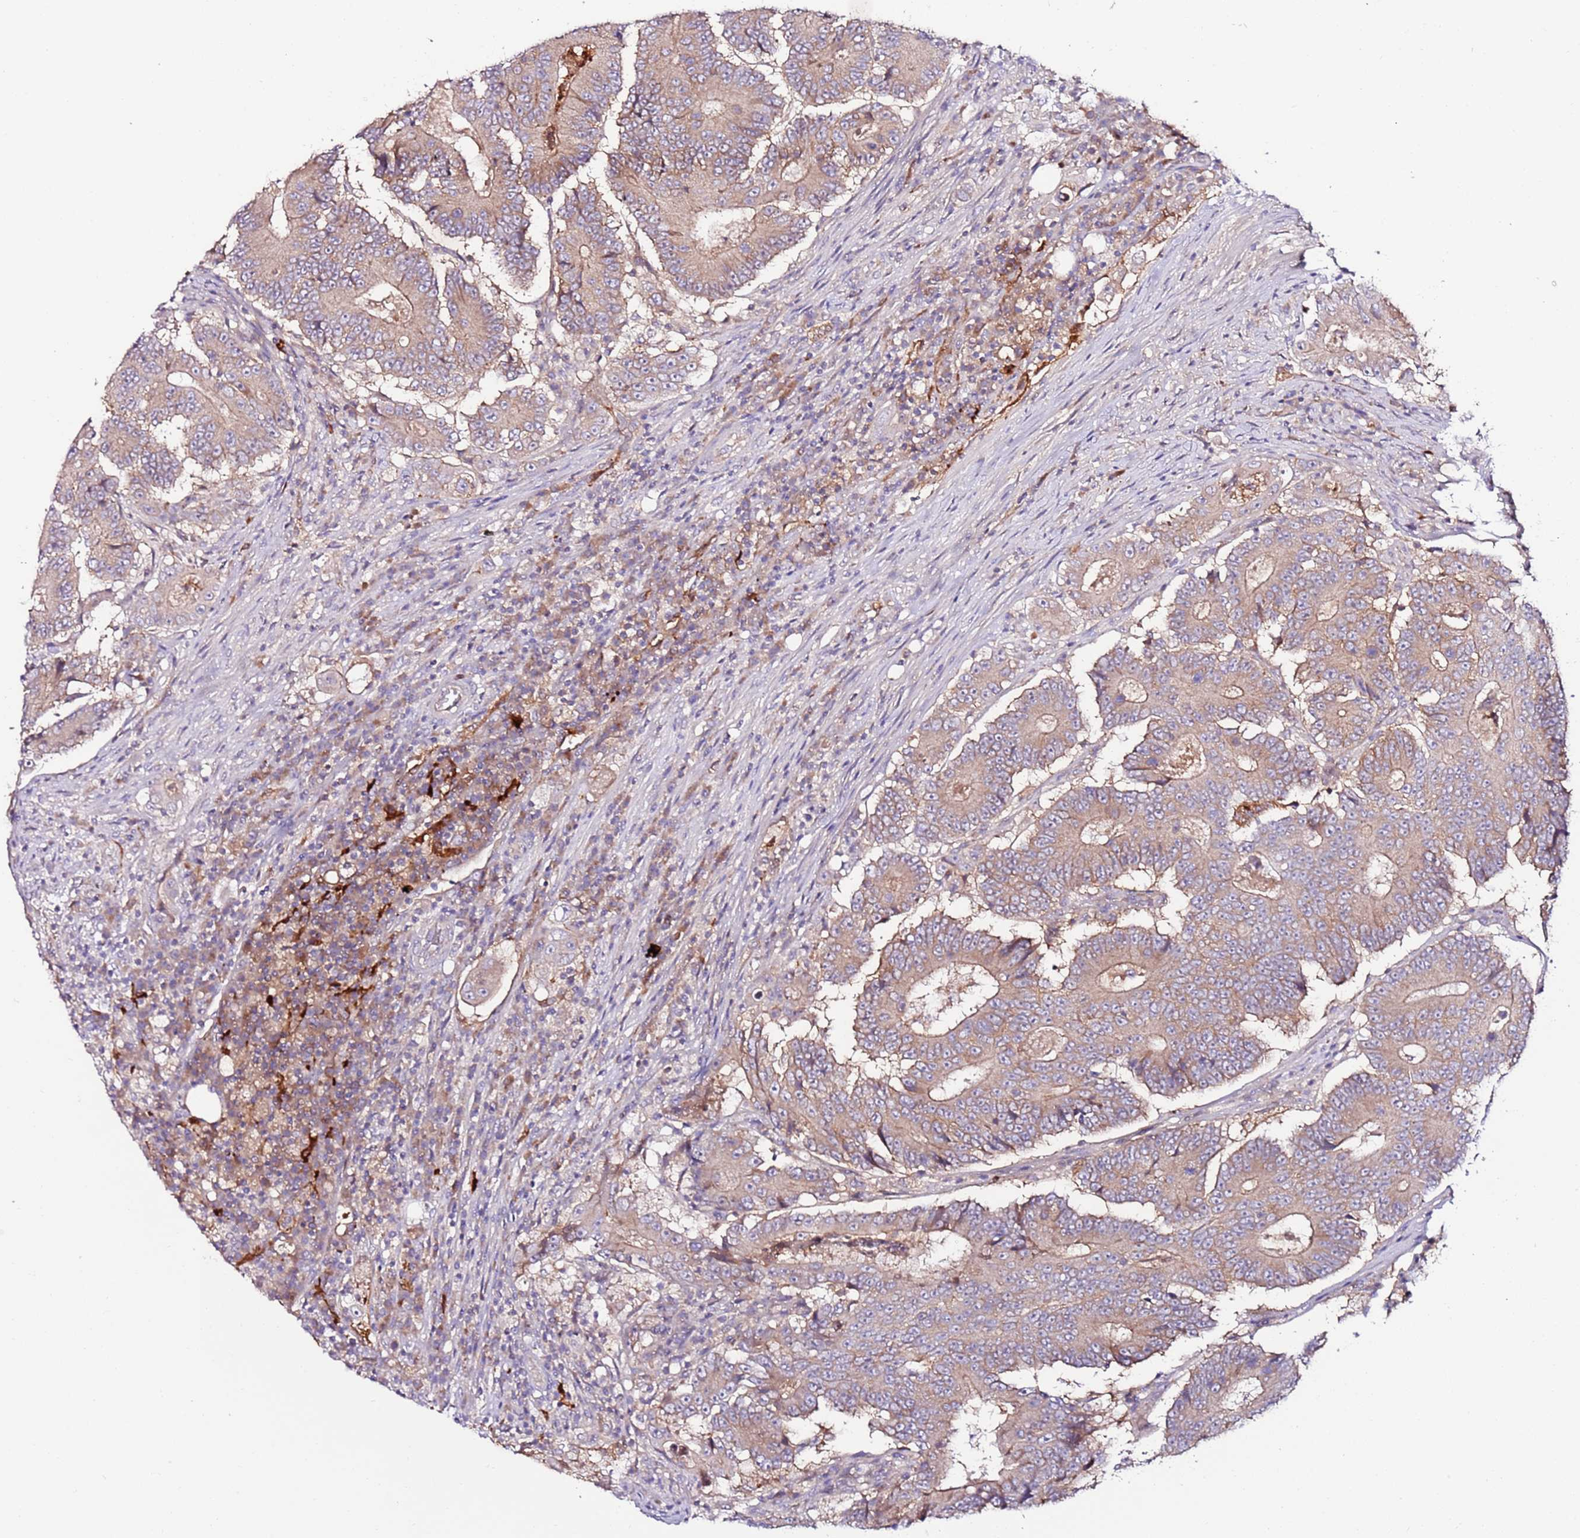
{"staining": {"intensity": "moderate", "quantity": ">75%", "location": "cytoplasmic/membranous"}, "tissue": "colorectal cancer", "cell_type": "Tumor cells", "image_type": "cancer", "snomed": [{"axis": "morphology", "description": "Adenocarcinoma, NOS"}, {"axis": "topography", "description": "Colon"}], "caption": "Colorectal cancer stained for a protein (brown) exhibits moderate cytoplasmic/membranous positive expression in approximately >75% of tumor cells.", "gene": "FLVCR1", "patient": {"sex": "male", "age": 83}}